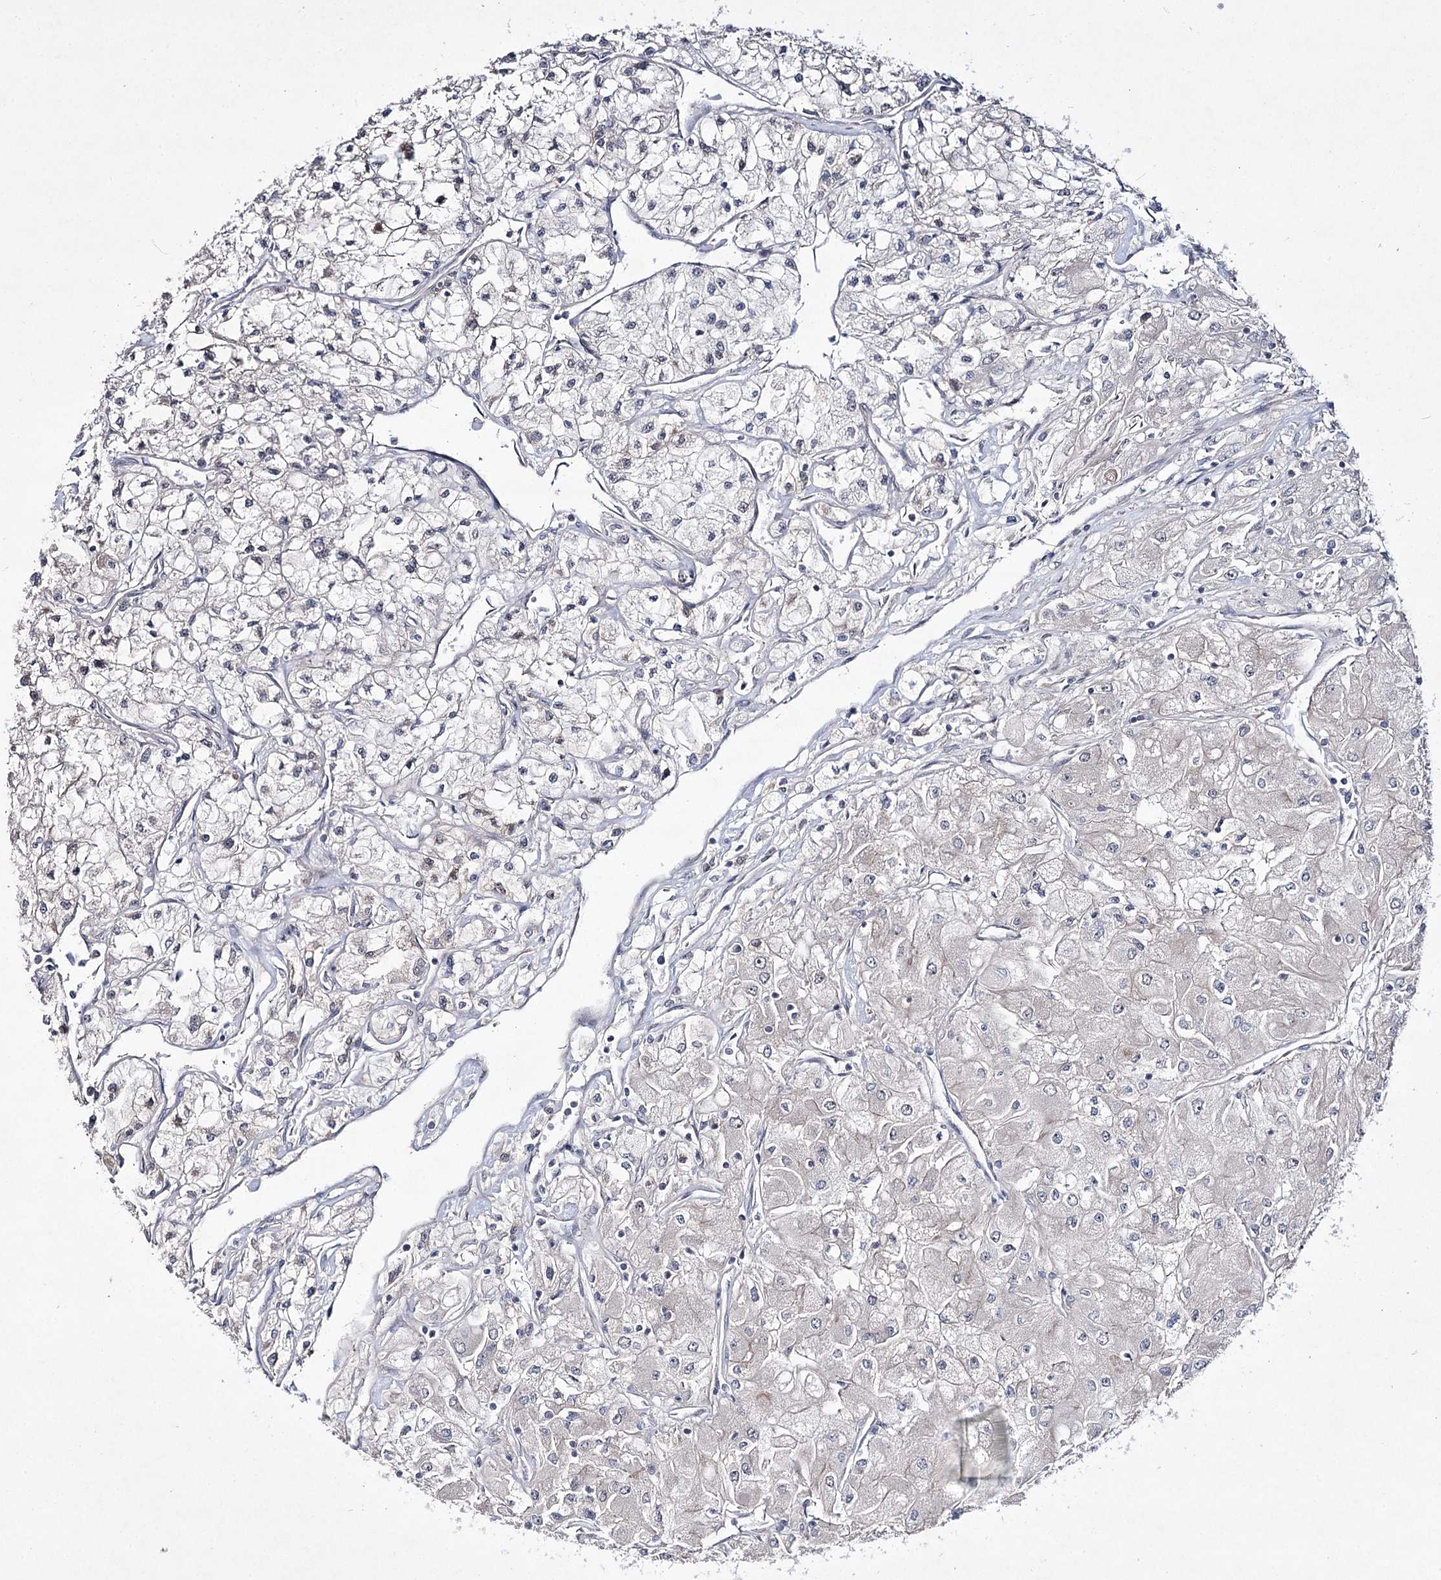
{"staining": {"intensity": "negative", "quantity": "none", "location": "none"}, "tissue": "renal cancer", "cell_type": "Tumor cells", "image_type": "cancer", "snomed": [{"axis": "morphology", "description": "Adenocarcinoma, NOS"}, {"axis": "topography", "description": "Kidney"}], "caption": "DAB immunohistochemical staining of human renal adenocarcinoma shows no significant positivity in tumor cells. The staining is performed using DAB (3,3'-diaminobenzidine) brown chromogen with nuclei counter-stained in using hematoxylin.", "gene": "HOXC11", "patient": {"sex": "male", "age": 80}}